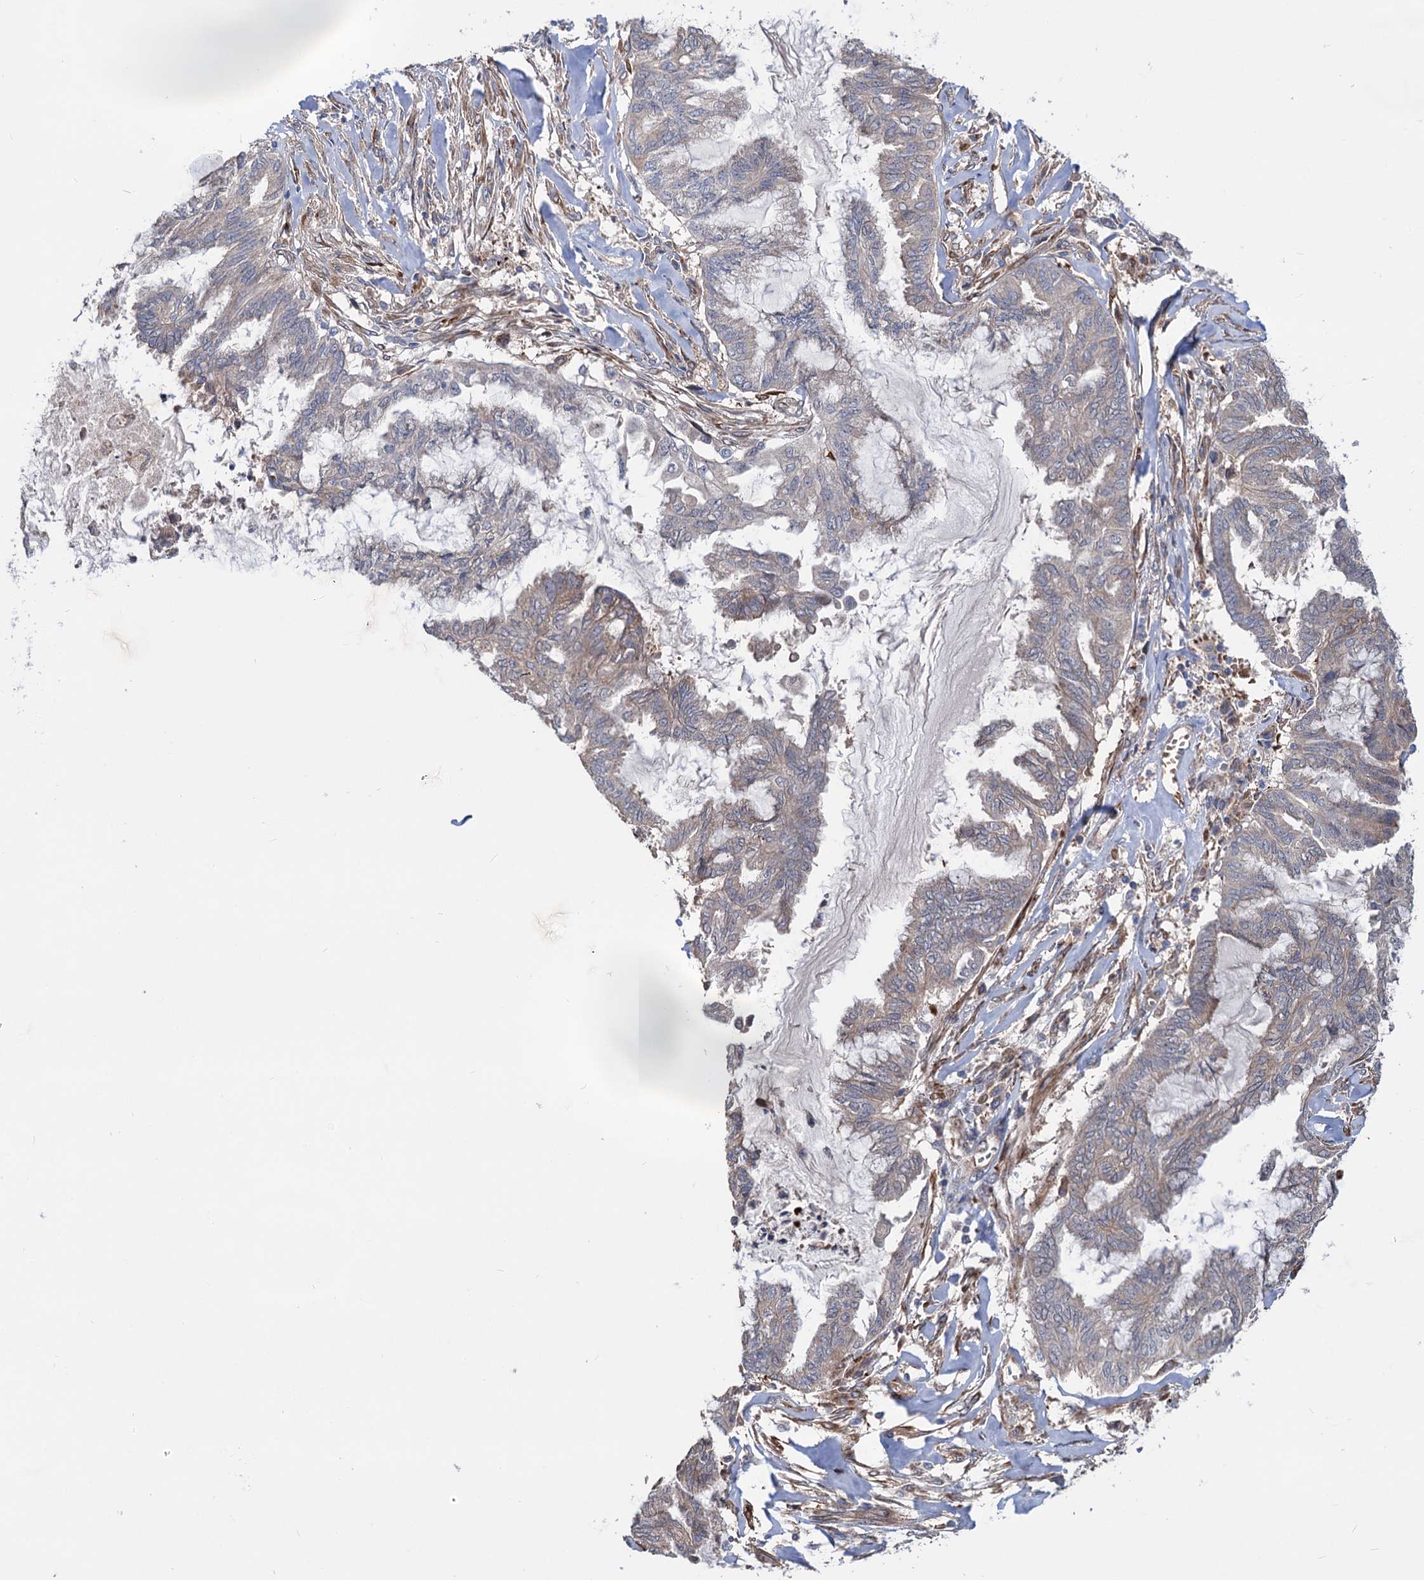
{"staining": {"intensity": "weak", "quantity": "<25%", "location": "cytoplasmic/membranous"}, "tissue": "endometrial cancer", "cell_type": "Tumor cells", "image_type": "cancer", "snomed": [{"axis": "morphology", "description": "Adenocarcinoma, NOS"}, {"axis": "topography", "description": "Endometrium"}], "caption": "A histopathology image of endometrial adenocarcinoma stained for a protein exhibits no brown staining in tumor cells.", "gene": "PTDSS2", "patient": {"sex": "female", "age": 86}}